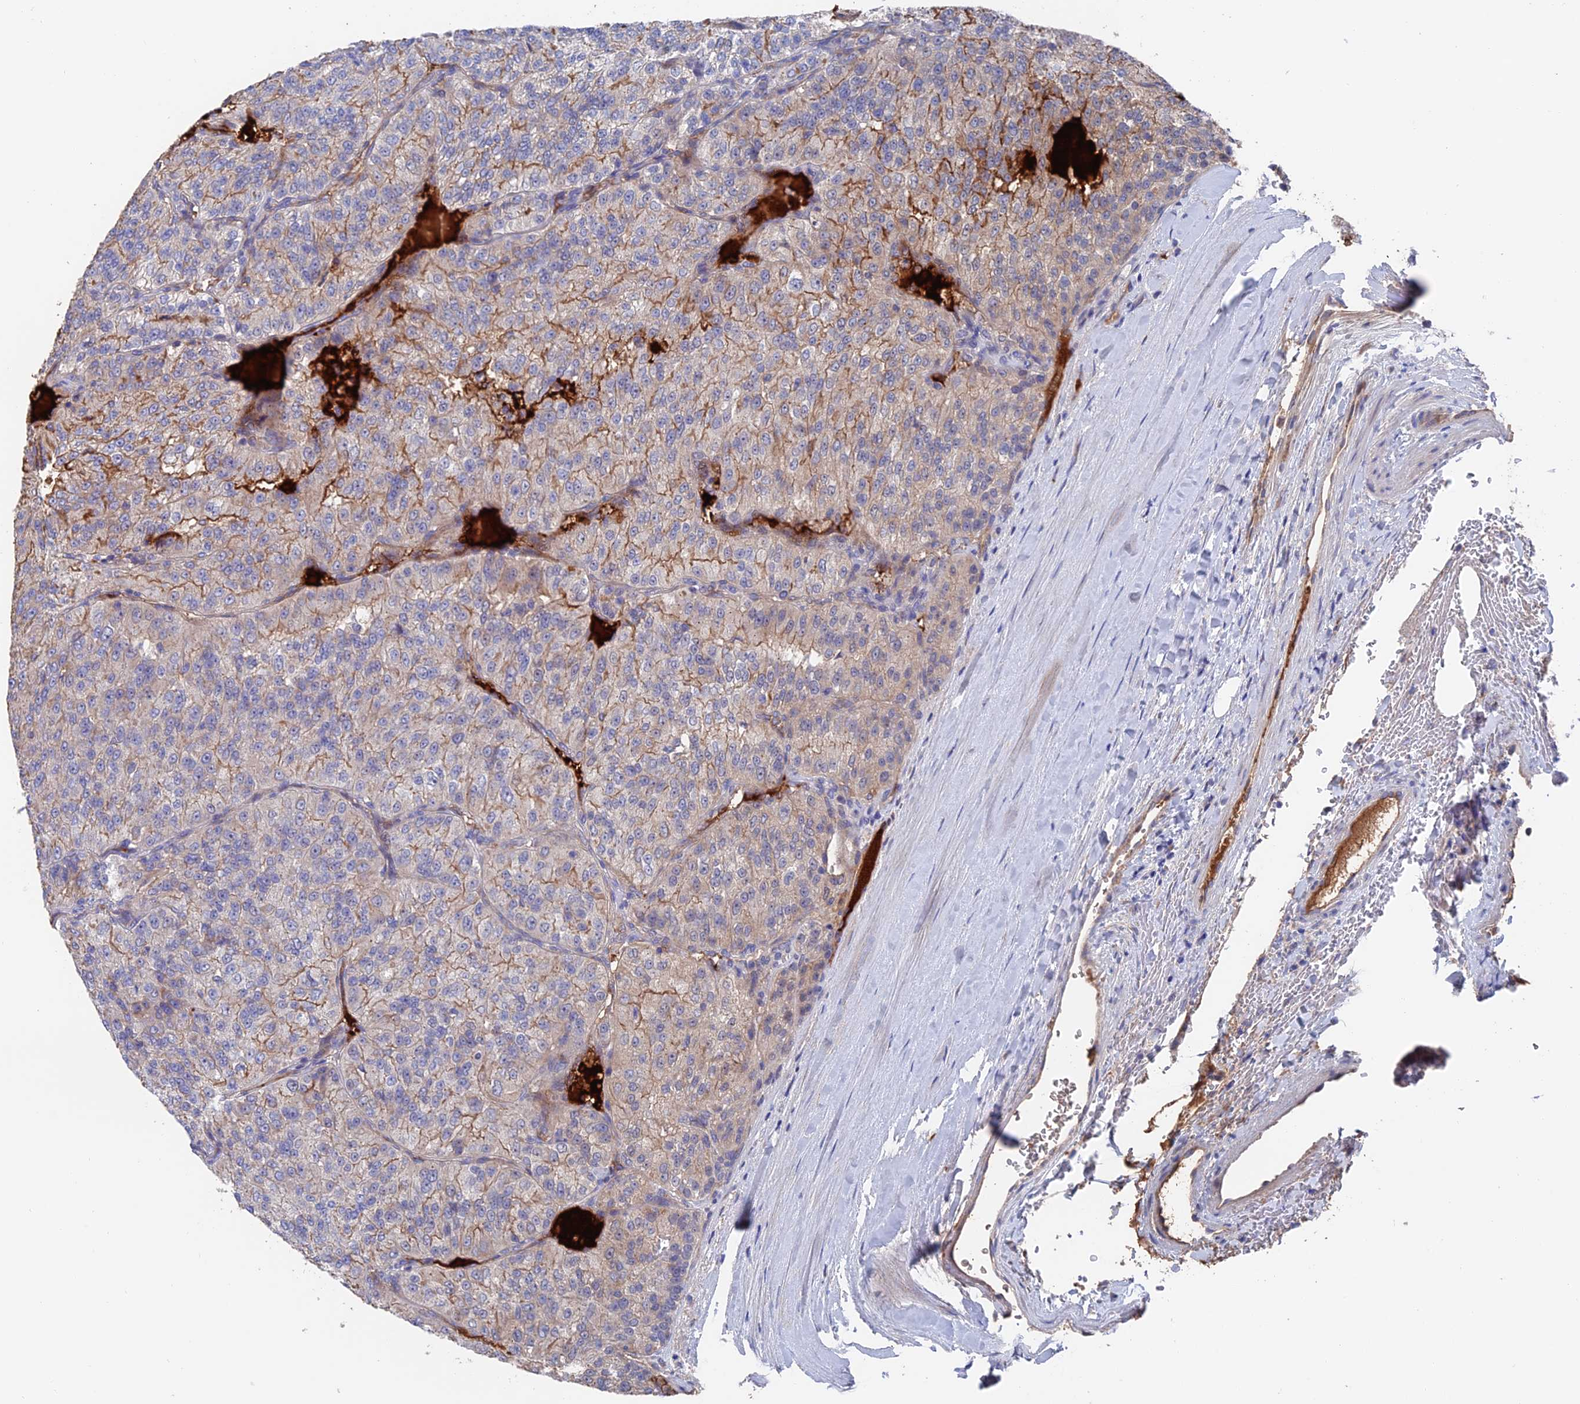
{"staining": {"intensity": "strong", "quantity": "25%-75%", "location": "cytoplasmic/membranous"}, "tissue": "renal cancer", "cell_type": "Tumor cells", "image_type": "cancer", "snomed": [{"axis": "morphology", "description": "Adenocarcinoma, NOS"}, {"axis": "topography", "description": "Kidney"}], "caption": "Tumor cells show high levels of strong cytoplasmic/membranous positivity in approximately 25%-75% of cells in human adenocarcinoma (renal). The protein is shown in brown color, while the nuclei are stained blue.", "gene": "HPF1", "patient": {"sex": "female", "age": 63}}